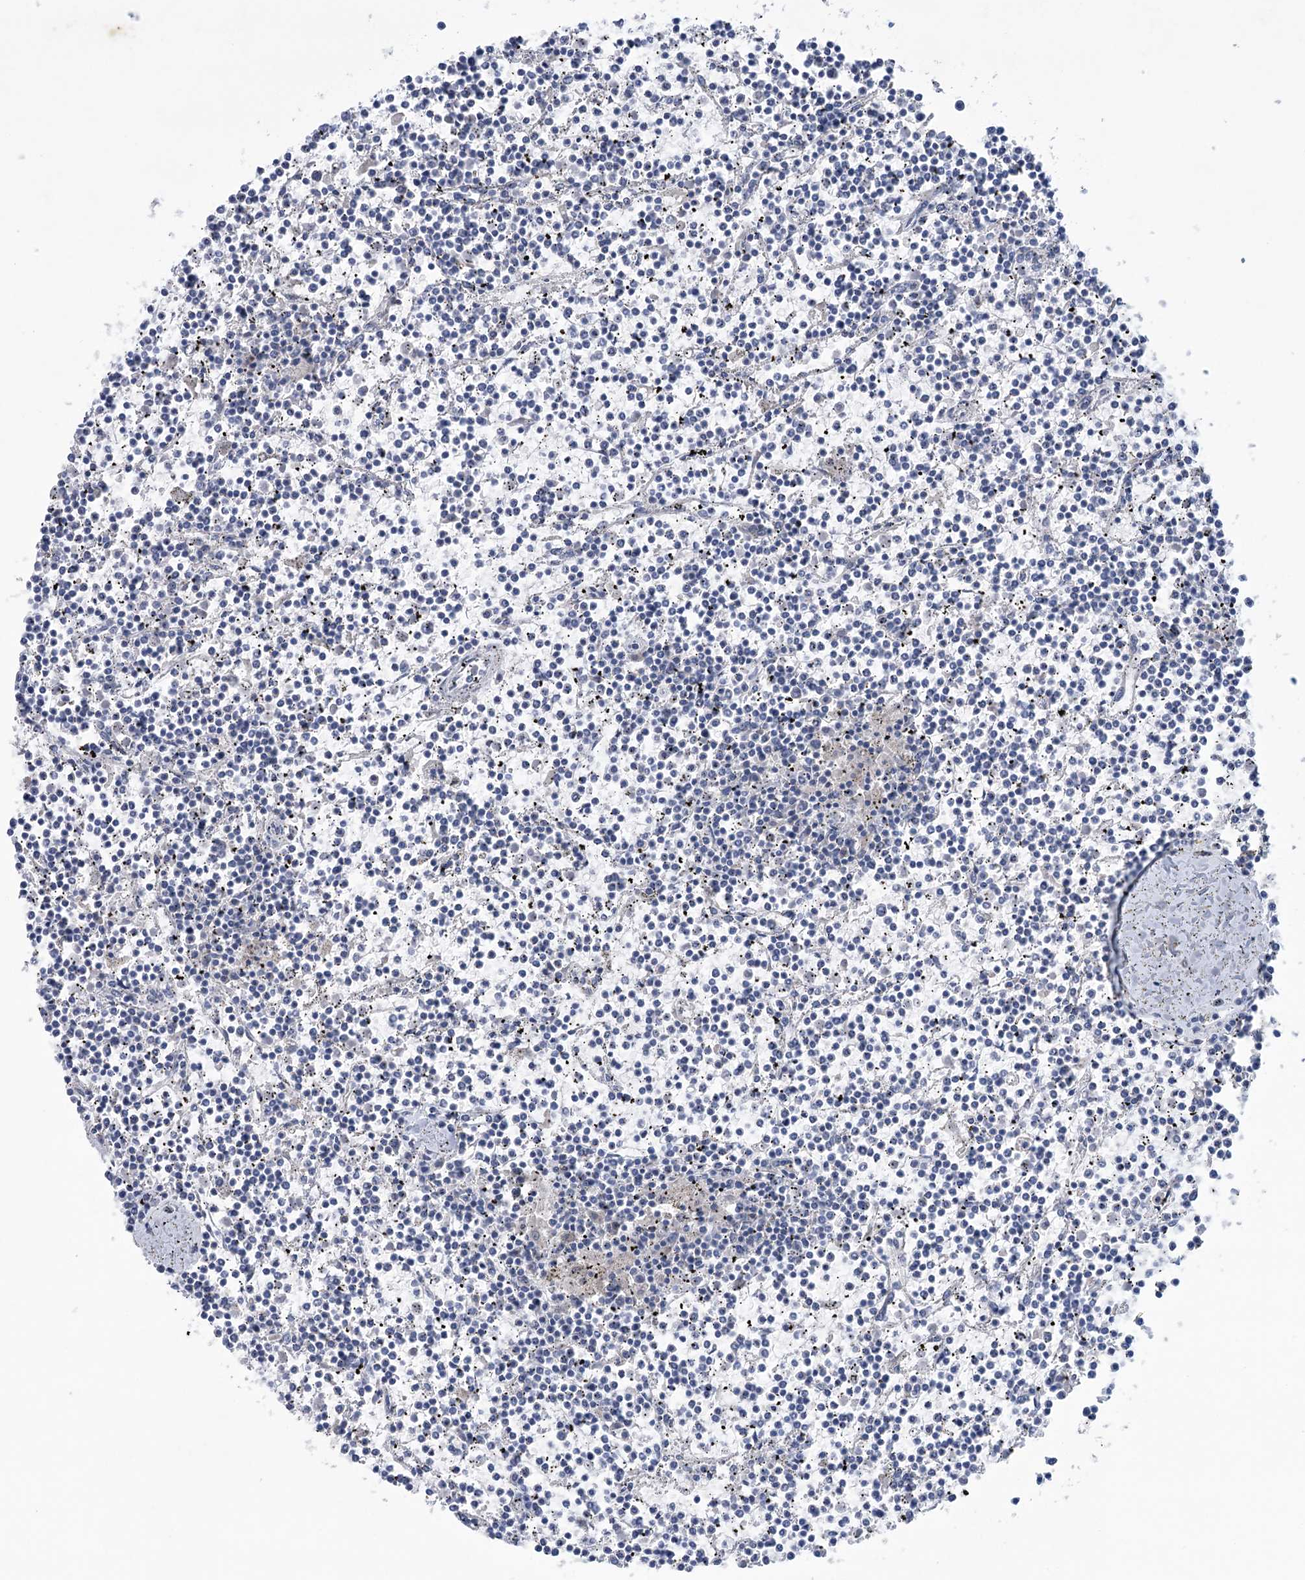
{"staining": {"intensity": "negative", "quantity": "none", "location": "none"}, "tissue": "lymphoma", "cell_type": "Tumor cells", "image_type": "cancer", "snomed": [{"axis": "morphology", "description": "Malignant lymphoma, non-Hodgkin's type, Low grade"}, {"axis": "topography", "description": "Spleen"}], "caption": "A high-resolution histopathology image shows immunohistochemistry staining of lymphoma, which exhibits no significant expression in tumor cells. (DAB (3,3'-diaminobenzidine) immunohistochemistry with hematoxylin counter stain).", "gene": "MTCH2", "patient": {"sex": "female", "age": 19}}